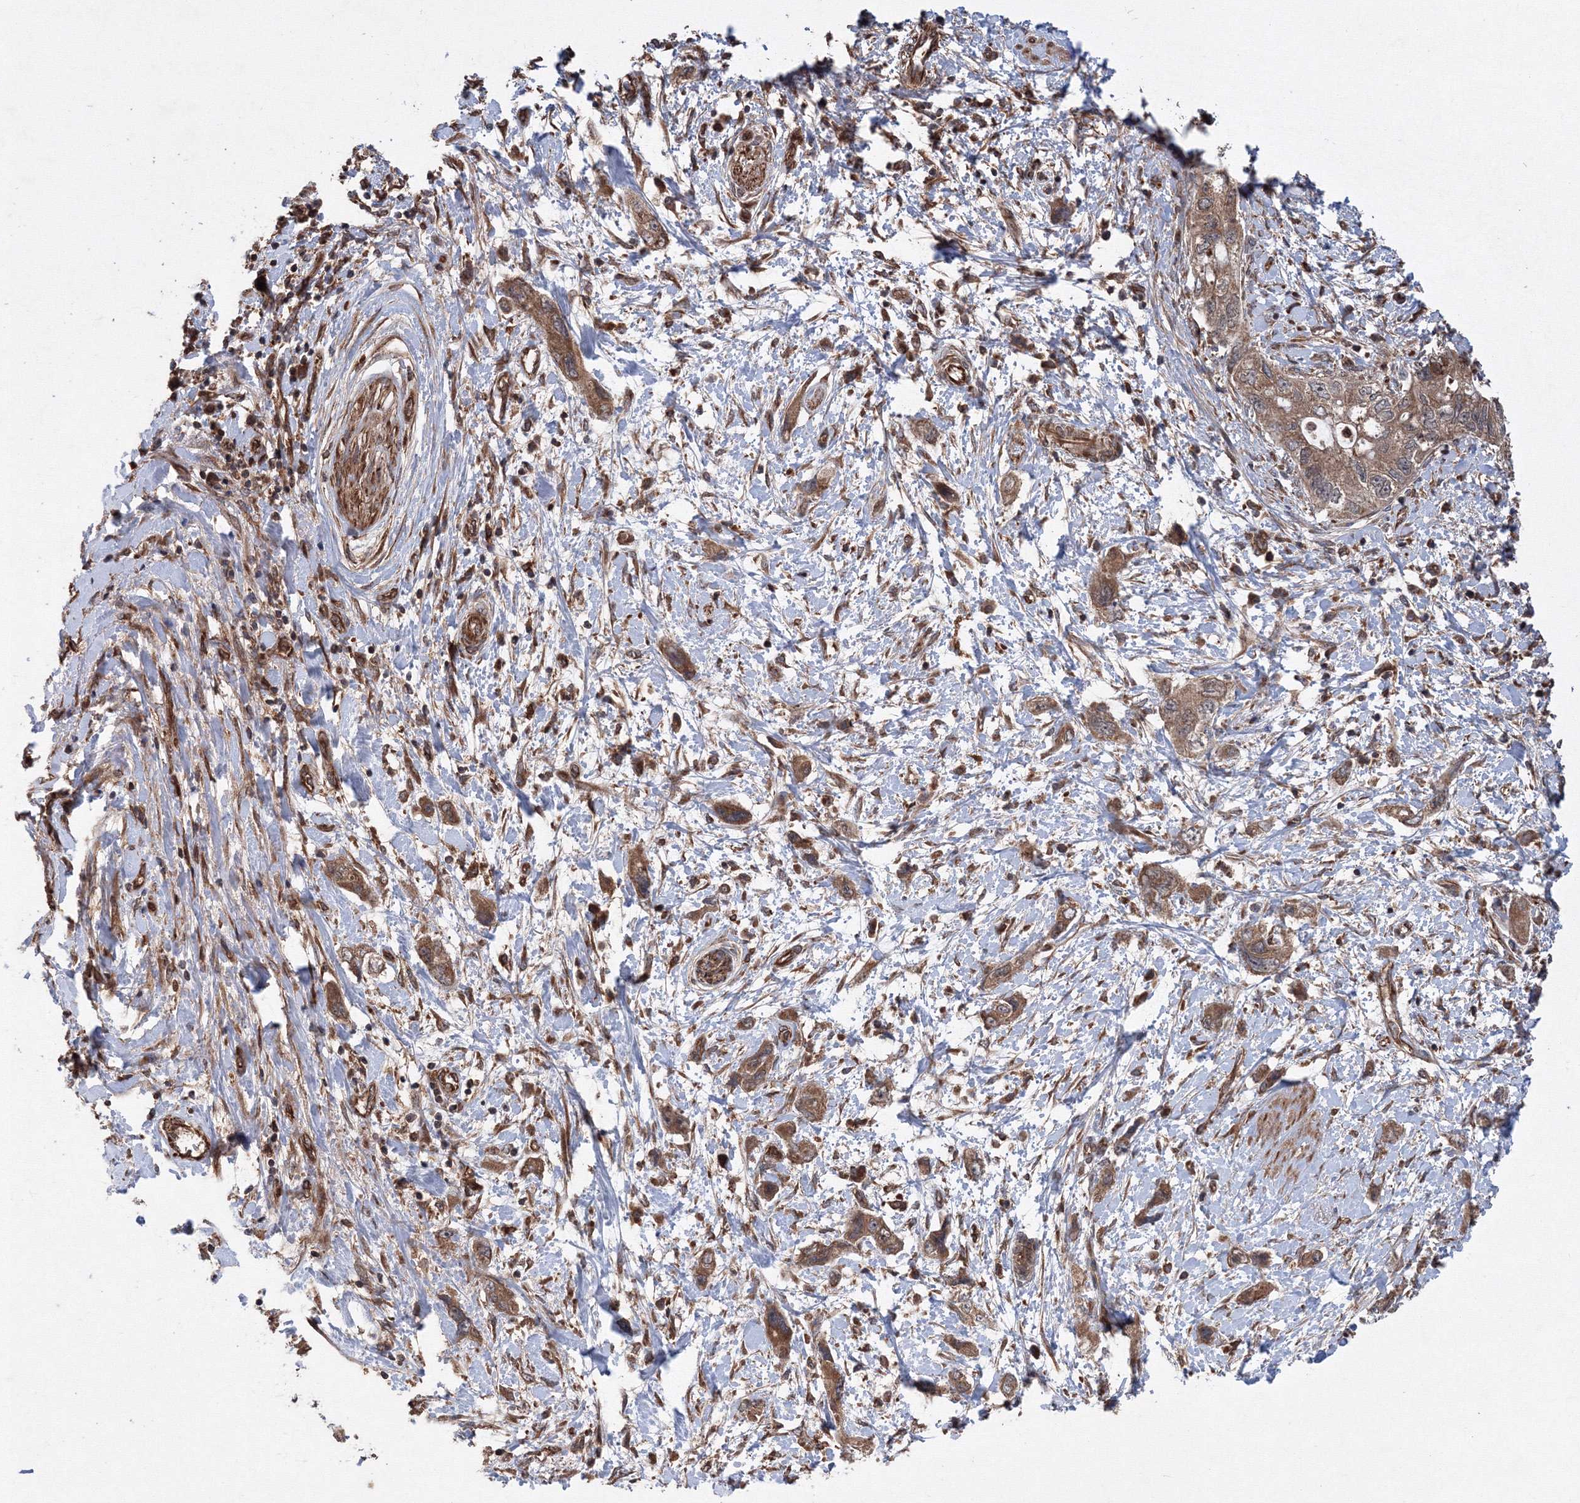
{"staining": {"intensity": "moderate", "quantity": ">75%", "location": "cytoplasmic/membranous"}, "tissue": "pancreatic cancer", "cell_type": "Tumor cells", "image_type": "cancer", "snomed": [{"axis": "morphology", "description": "Adenocarcinoma, NOS"}, {"axis": "topography", "description": "Pancreas"}], "caption": "Protein analysis of pancreatic adenocarcinoma tissue reveals moderate cytoplasmic/membranous expression in approximately >75% of tumor cells. (DAB = brown stain, brightfield microscopy at high magnification).", "gene": "ATG3", "patient": {"sex": "female", "age": 73}}